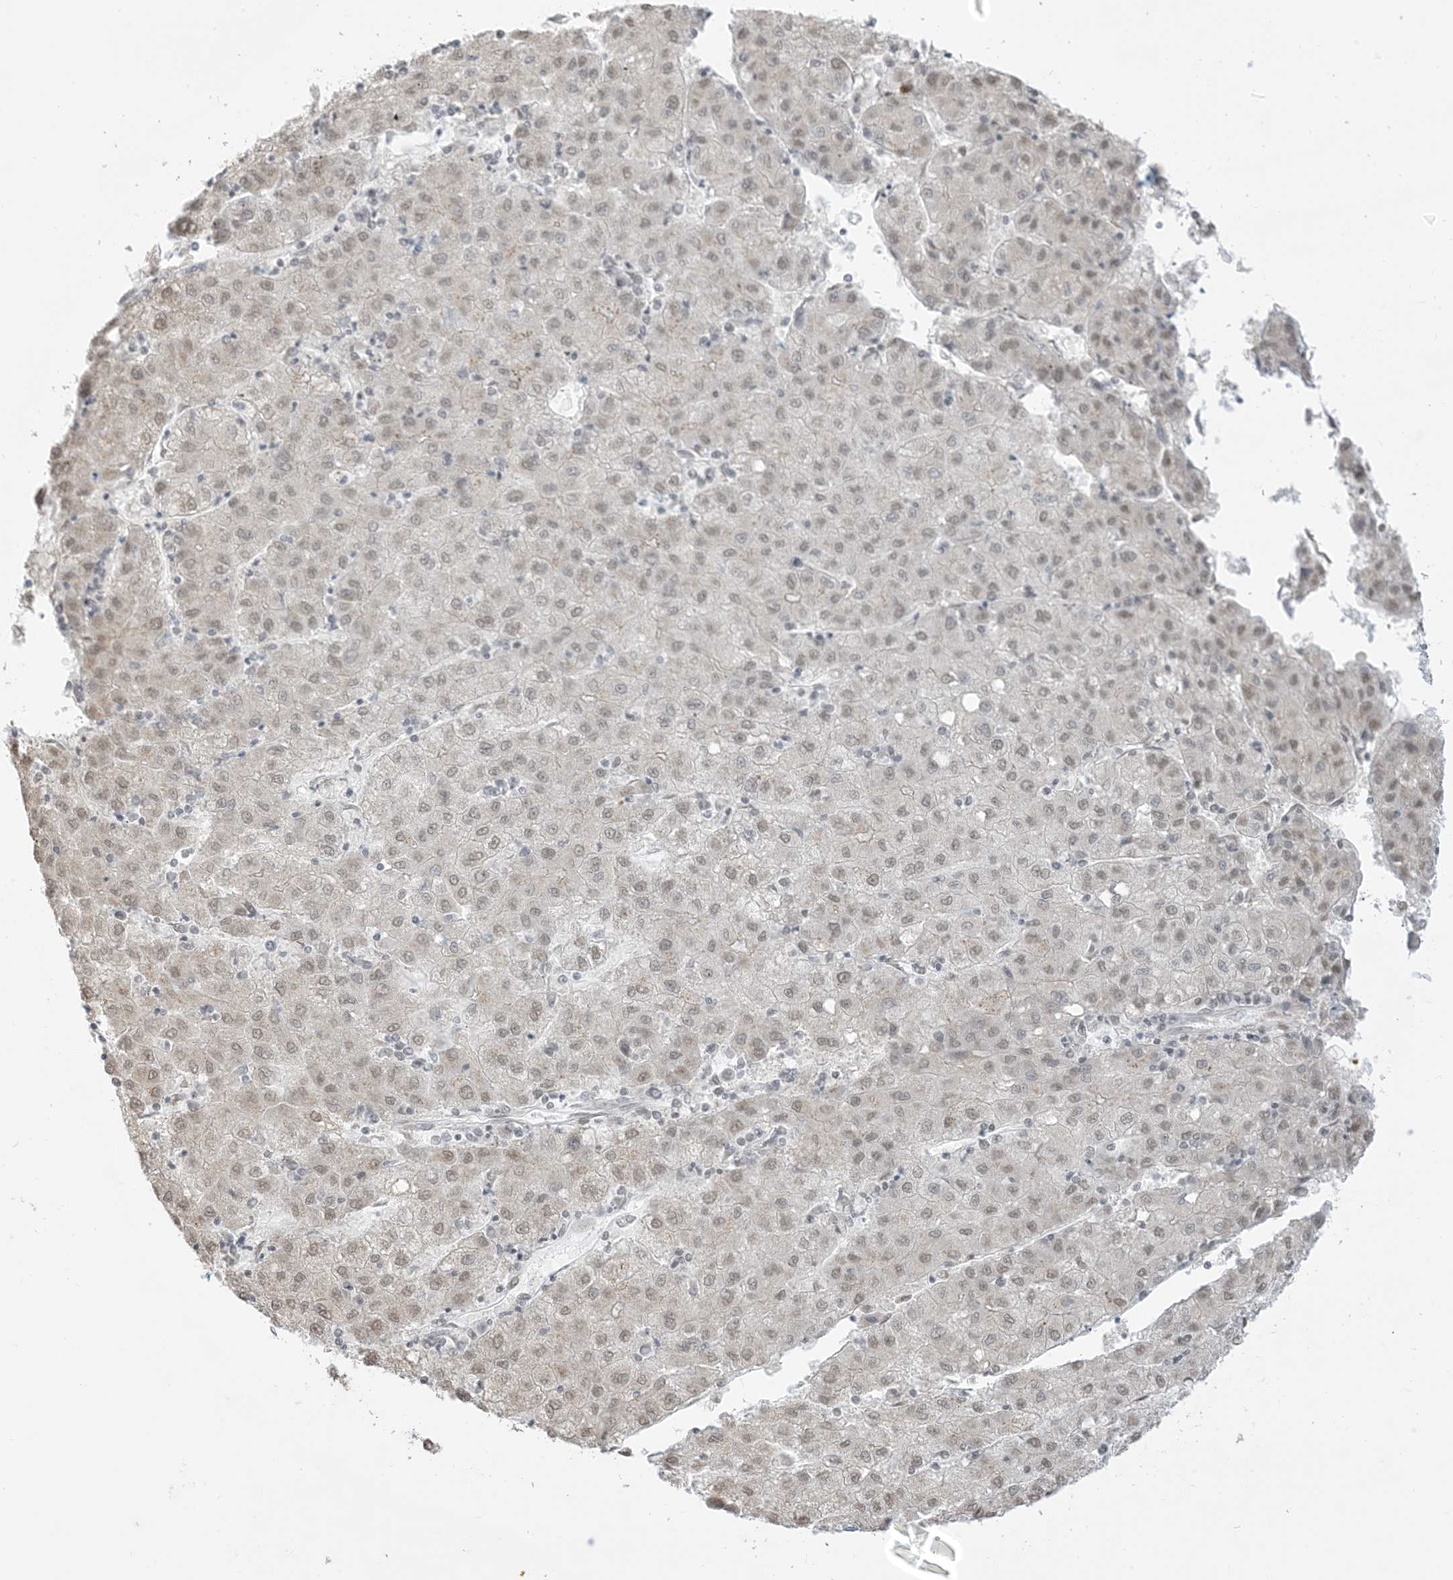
{"staining": {"intensity": "weak", "quantity": ">75%", "location": "nuclear"}, "tissue": "liver cancer", "cell_type": "Tumor cells", "image_type": "cancer", "snomed": [{"axis": "morphology", "description": "Carcinoma, Hepatocellular, NOS"}, {"axis": "topography", "description": "Liver"}], "caption": "Liver cancer tissue exhibits weak nuclear expression in approximately >75% of tumor cells, visualized by immunohistochemistry. (IHC, brightfield microscopy, high magnification).", "gene": "GPR107", "patient": {"sex": "male", "age": 72}}